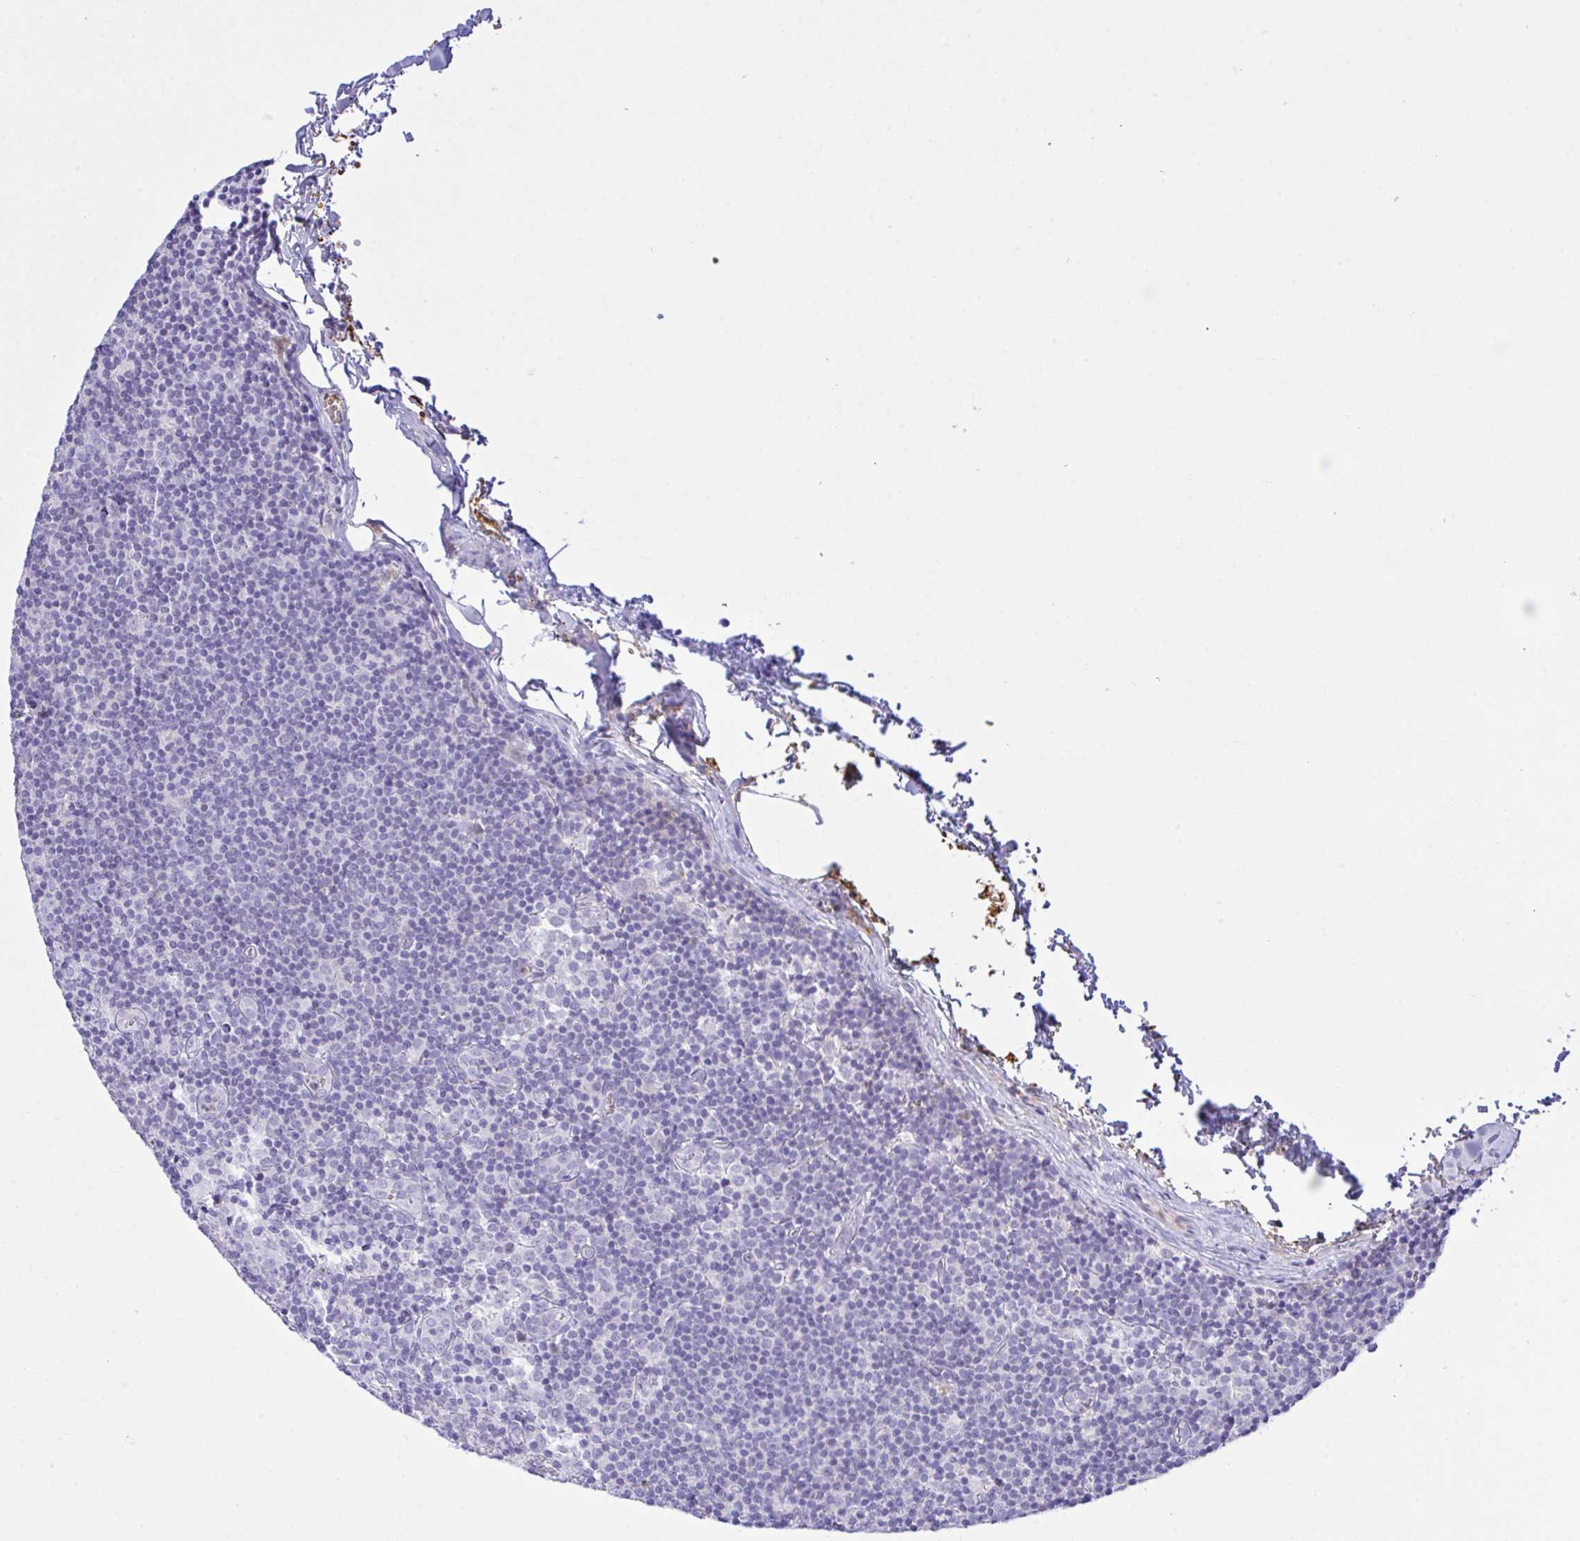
{"staining": {"intensity": "negative", "quantity": "none", "location": "none"}, "tissue": "lymph node", "cell_type": "Germinal center cells", "image_type": "normal", "snomed": [{"axis": "morphology", "description": "Normal tissue, NOS"}, {"axis": "topography", "description": "Lymph node"}], "caption": "Immunohistochemistry (IHC) photomicrograph of normal lymph node: human lymph node stained with DAB exhibits no significant protein expression in germinal center cells. The staining was performed using DAB to visualize the protein expression in brown, while the nuclei were stained in blue with hematoxylin (Magnification: 20x).", "gene": "ZNF221", "patient": {"sex": "female", "age": 45}}